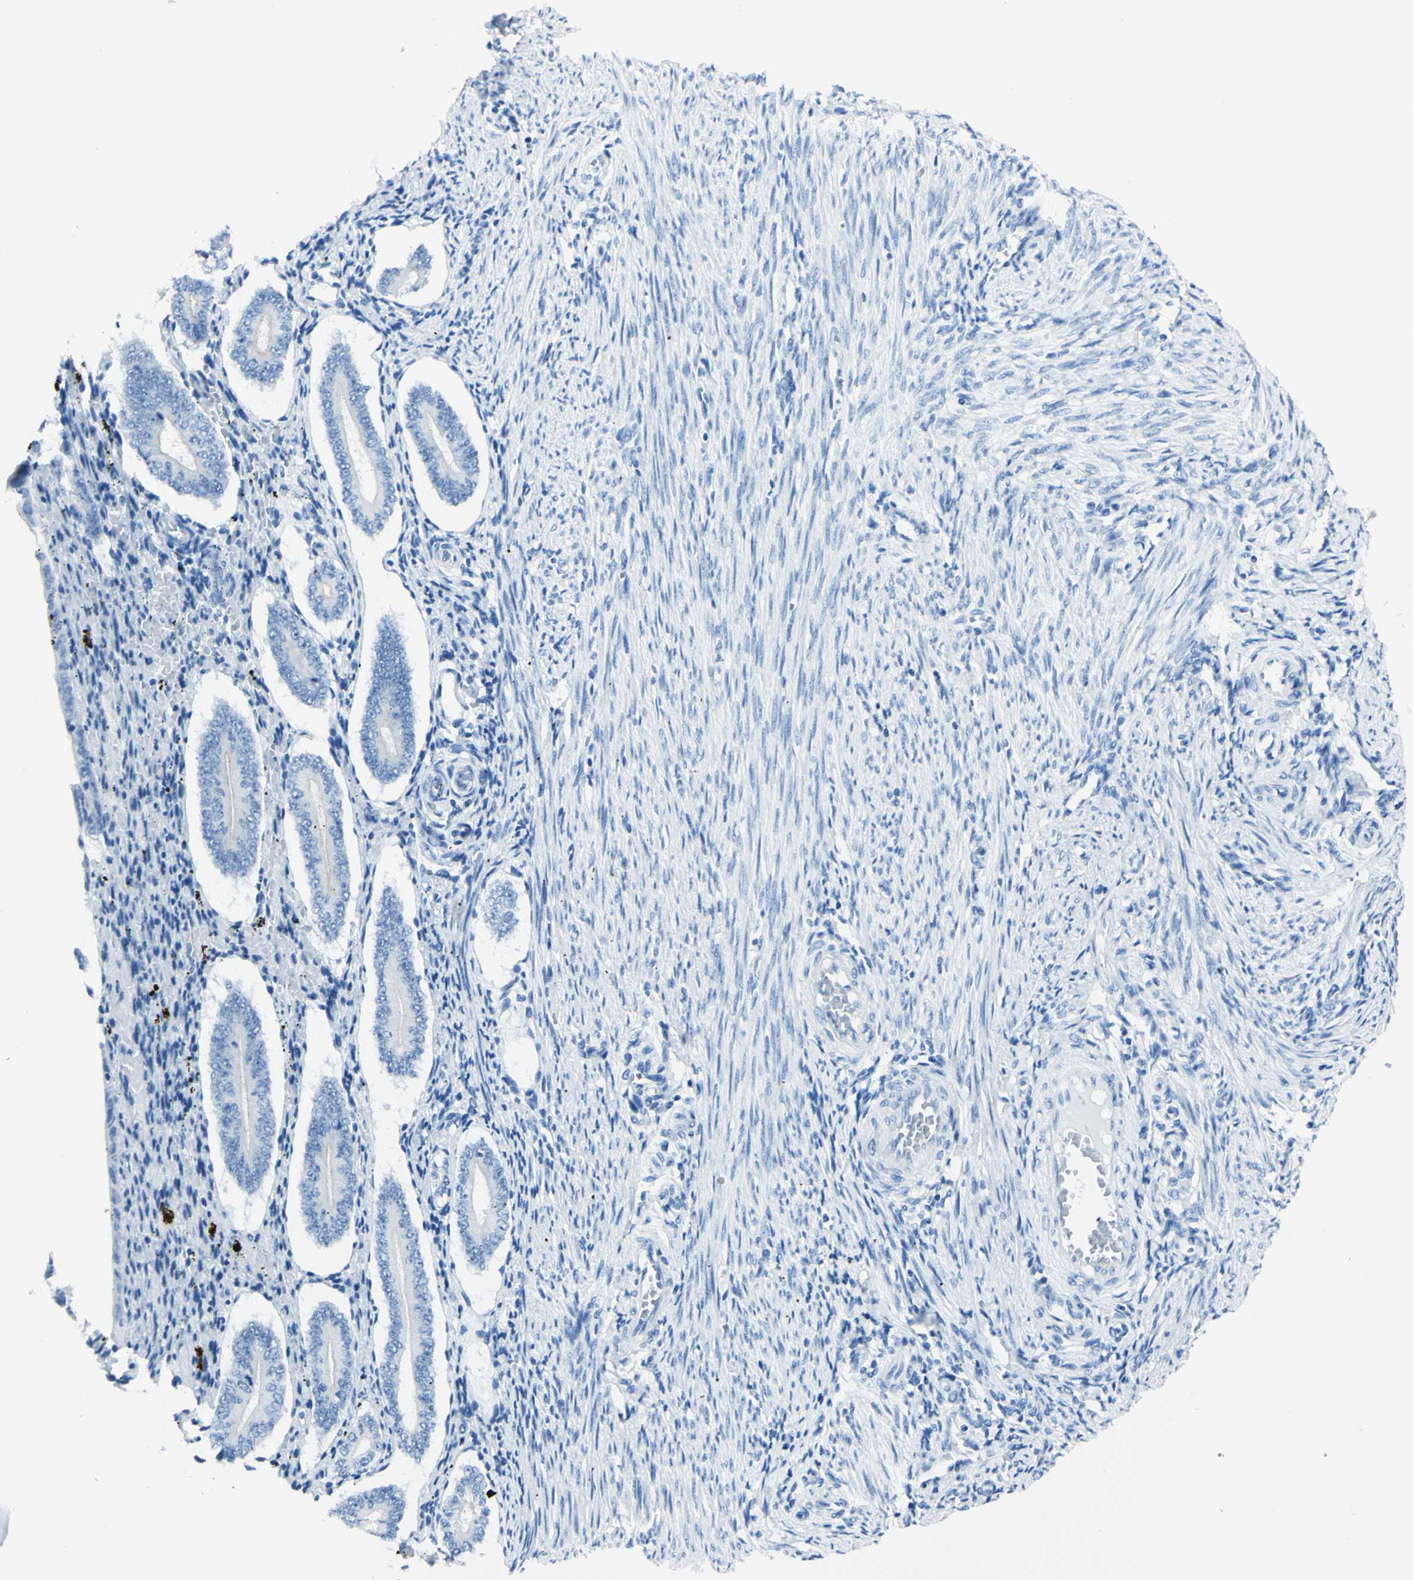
{"staining": {"intensity": "negative", "quantity": "none", "location": "none"}, "tissue": "endometrium", "cell_type": "Cells in endometrial stroma", "image_type": "normal", "snomed": [{"axis": "morphology", "description": "Normal tissue, NOS"}, {"axis": "topography", "description": "Endometrium"}], "caption": "Immunohistochemistry (IHC) photomicrograph of normal endometrium: human endometrium stained with DAB (3,3'-diaminobenzidine) shows no significant protein expression in cells in endometrial stroma. Nuclei are stained in blue.", "gene": "FOLH1", "patient": {"sex": "female", "age": 42}}